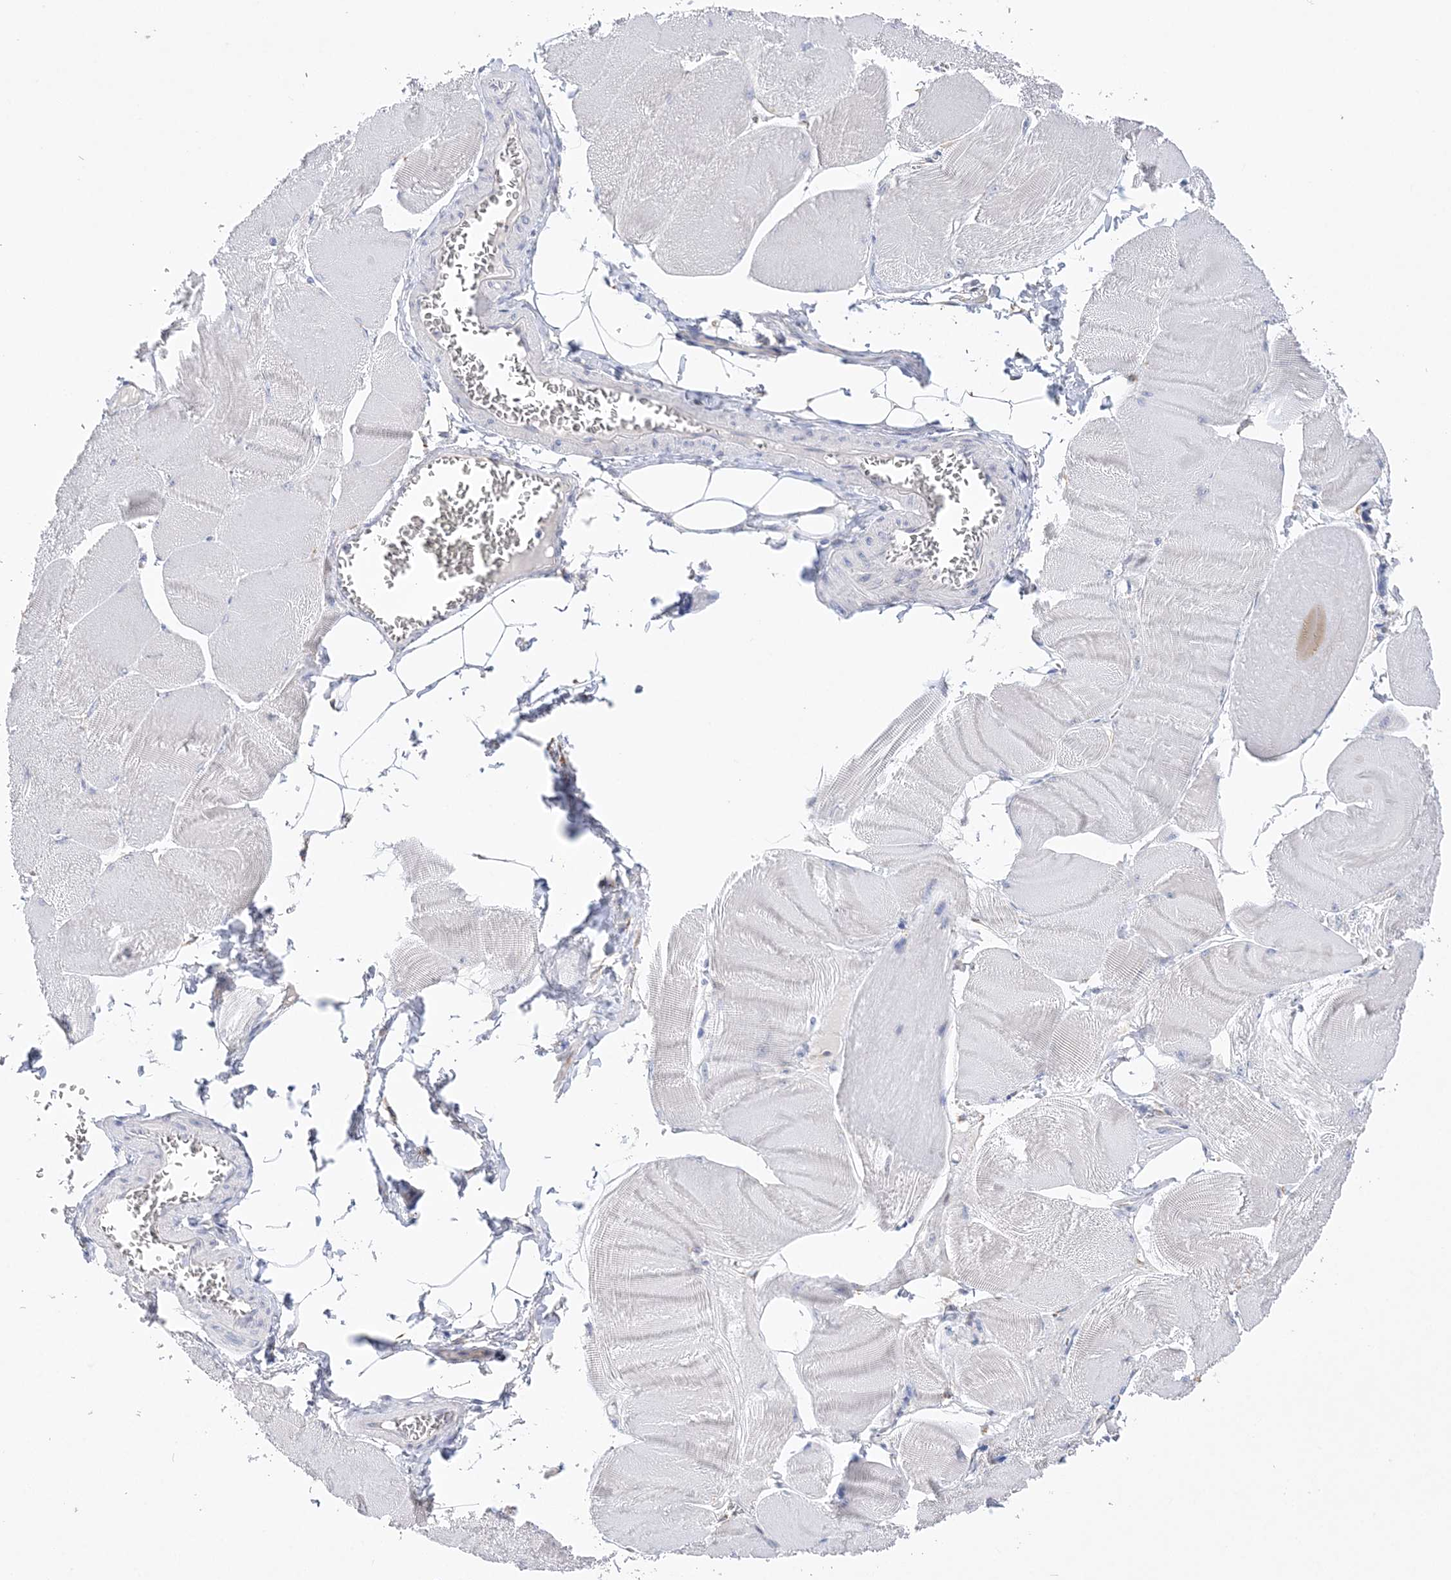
{"staining": {"intensity": "negative", "quantity": "none", "location": "none"}, "tissue": "skeletal muscle", "cell_type": "Myocytes", "image_type": "normal", "snomed": [{"axis": "morphology", "description": "Normal tissue, NOS"}, {"axis": "morphology", "description": "Basal cell carcinoma"}, {"axis": "topography", "description": "Skeletal muscle"}], "caption": "Histopathology image shows no protein expression in myocytes of unremarkable skeletal muscle. (DAB (3,3'-diaminobenzidine) immunohistochemistry (IHC) with hematoxylin counter stain).", "gene": "RPEL1", "patient": {"sex": "female", "age": 64}}